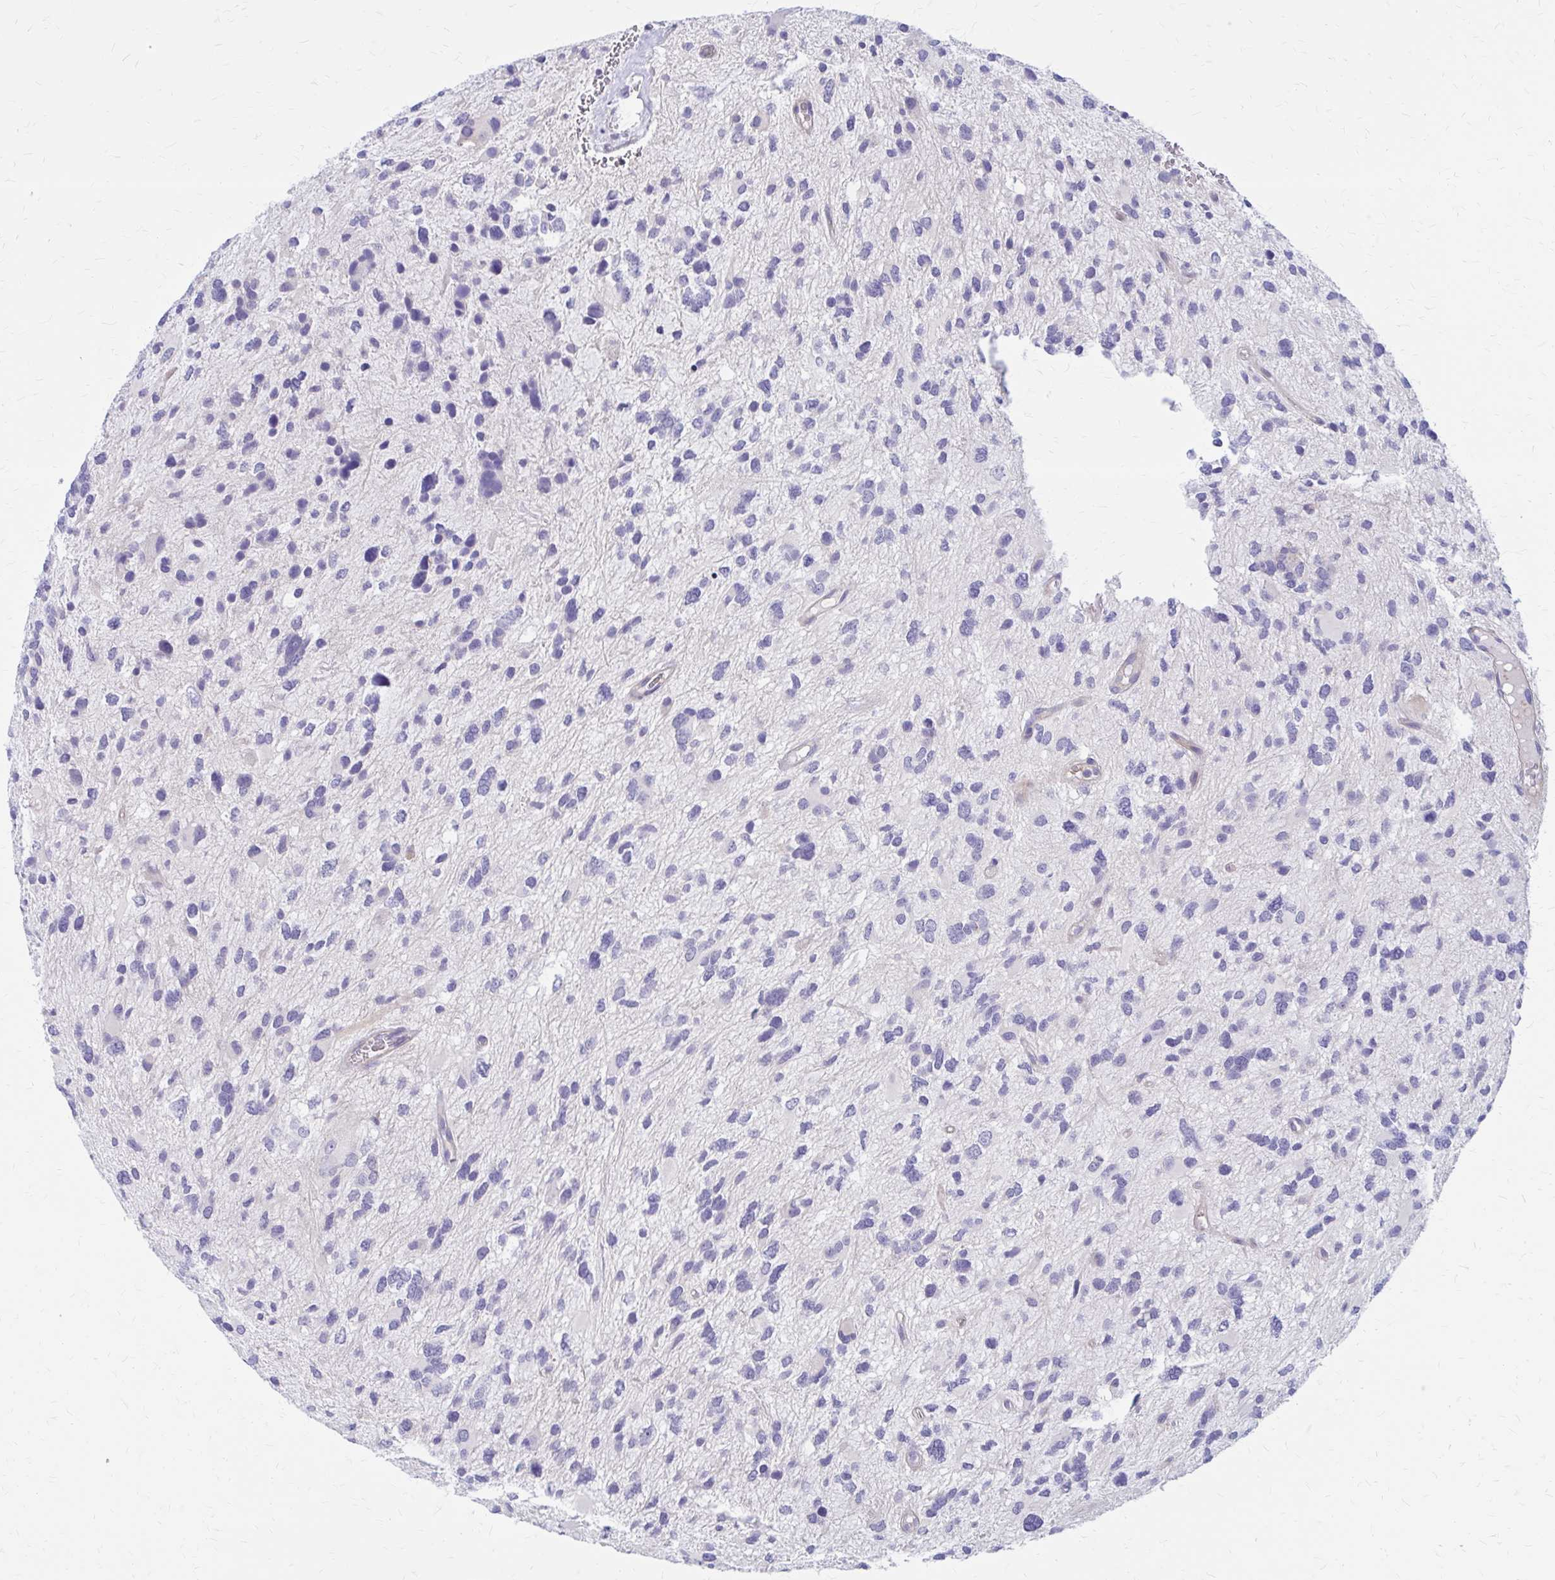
{"staining": {"intensity": "negative", "quantity": "none", "location": "none"}, "tissue": "glioma", "cell_type": "Tumor cells", "image_type": "cancer", "snomed": [{"axis": "morphology", "description": "Glioma, malignant, High grade"}, {"axis": "topography", "description": "Brain"}], "caption": "DAB immunohistochemical staining of glioma displays no significant staining in tumor cells.", "gene": "GLYATL2", "patient": {"sex": "female", "age": 11}}